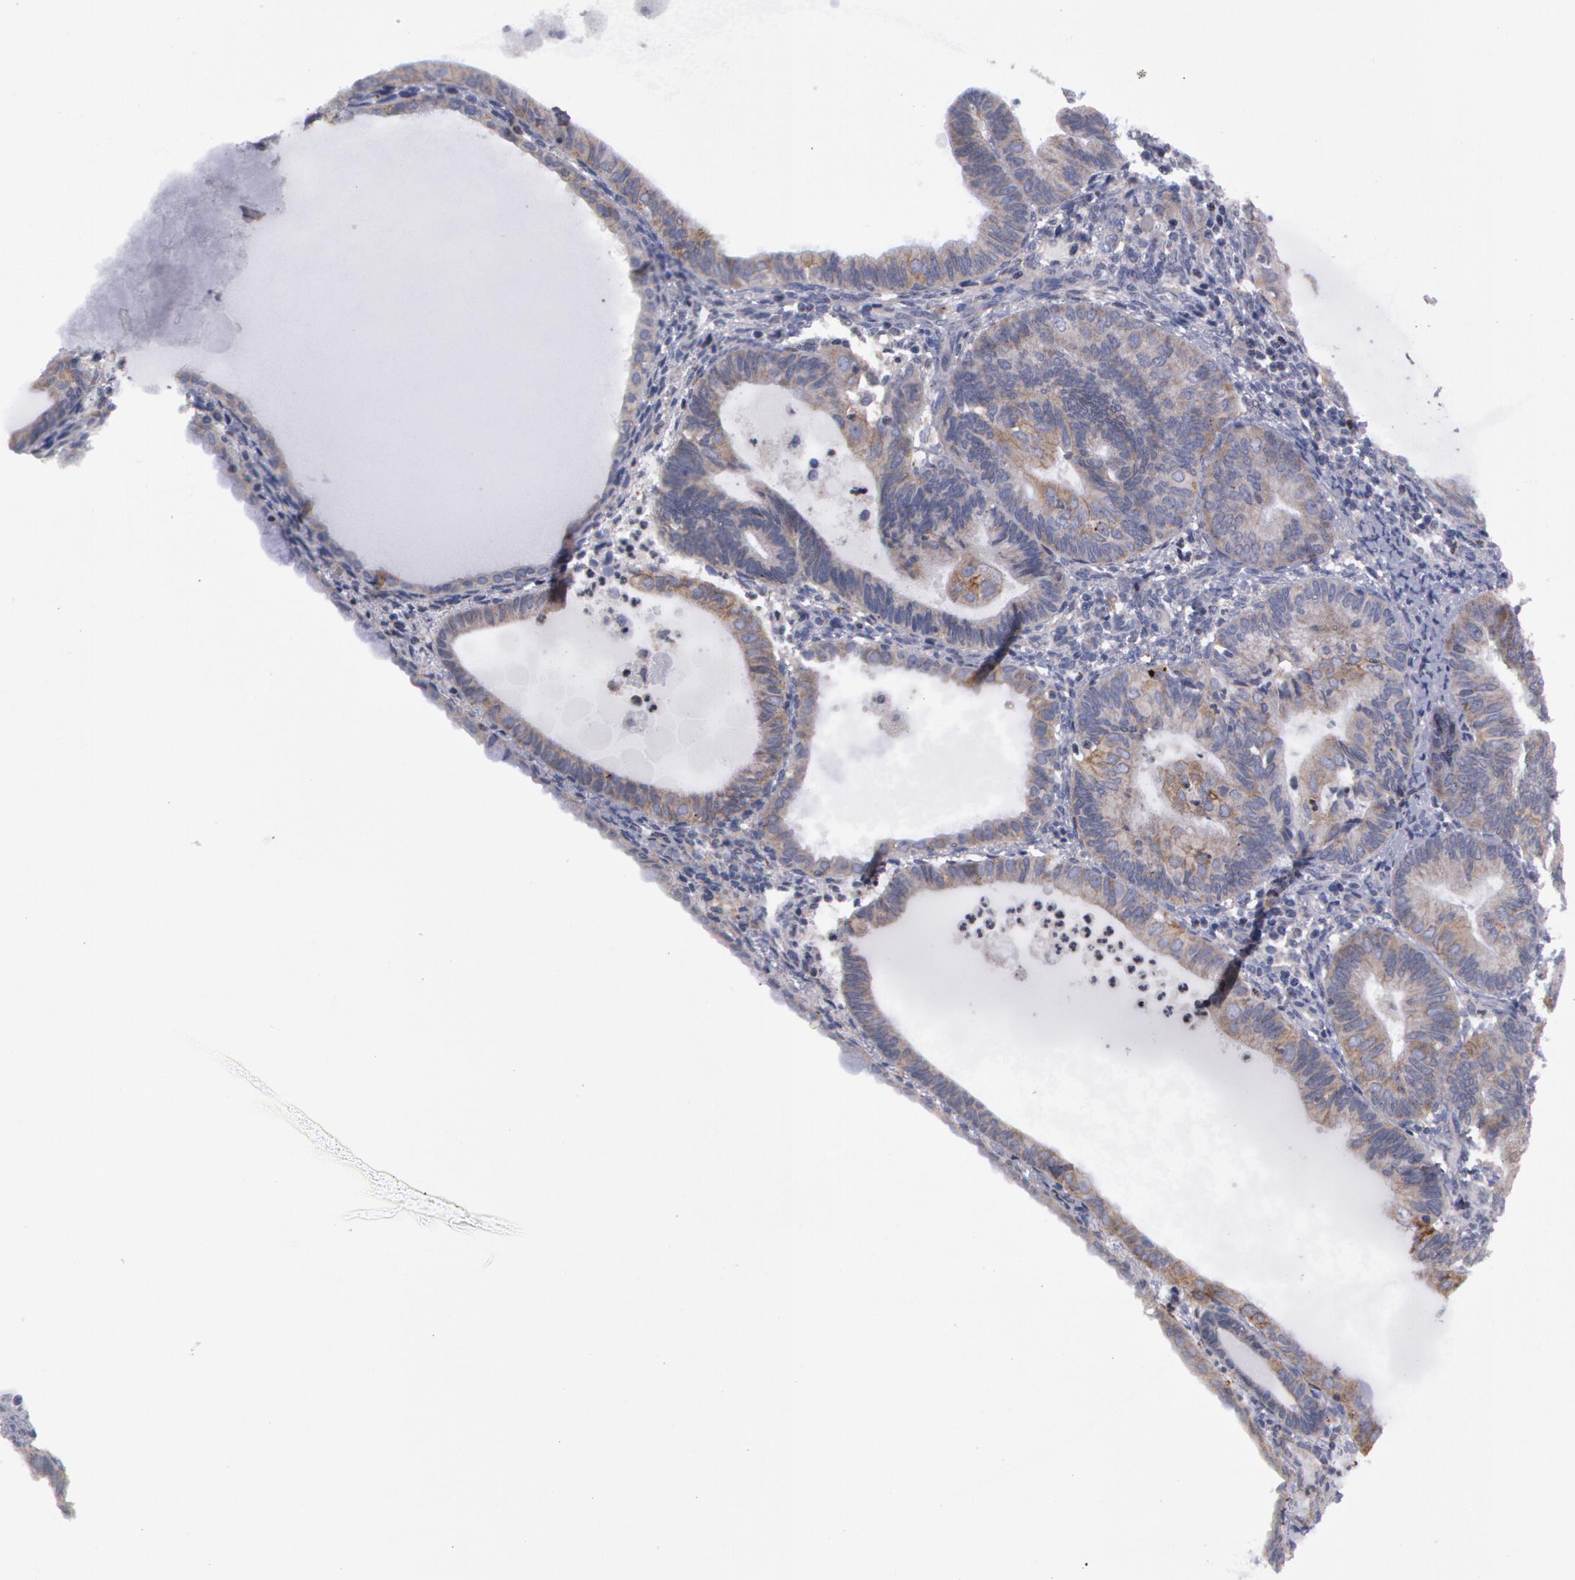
{"staining": {"intensity": "weak", "quantity": "25%-75%", "location": "cytoplasmic/membranous"}, "tissue": "endometrial cancer", "cell_type": "Tumor cells", "image_type": "cancer", "snomed": [{"axis": "morphology", "description": "Adenocarcinoma, NOS"}, {"axis": "topography", "description": "Endometrium"}], "caption": "A micrograph showing weak cytoplasmic/membranous positivity in approximately 25%-75% of tumor cells in adenocarcinoma (endometrial), as visualized by brown immunohistochemical staining.", "gene": "ERBB2", "patient": {"sex": "female", "age": 63}}